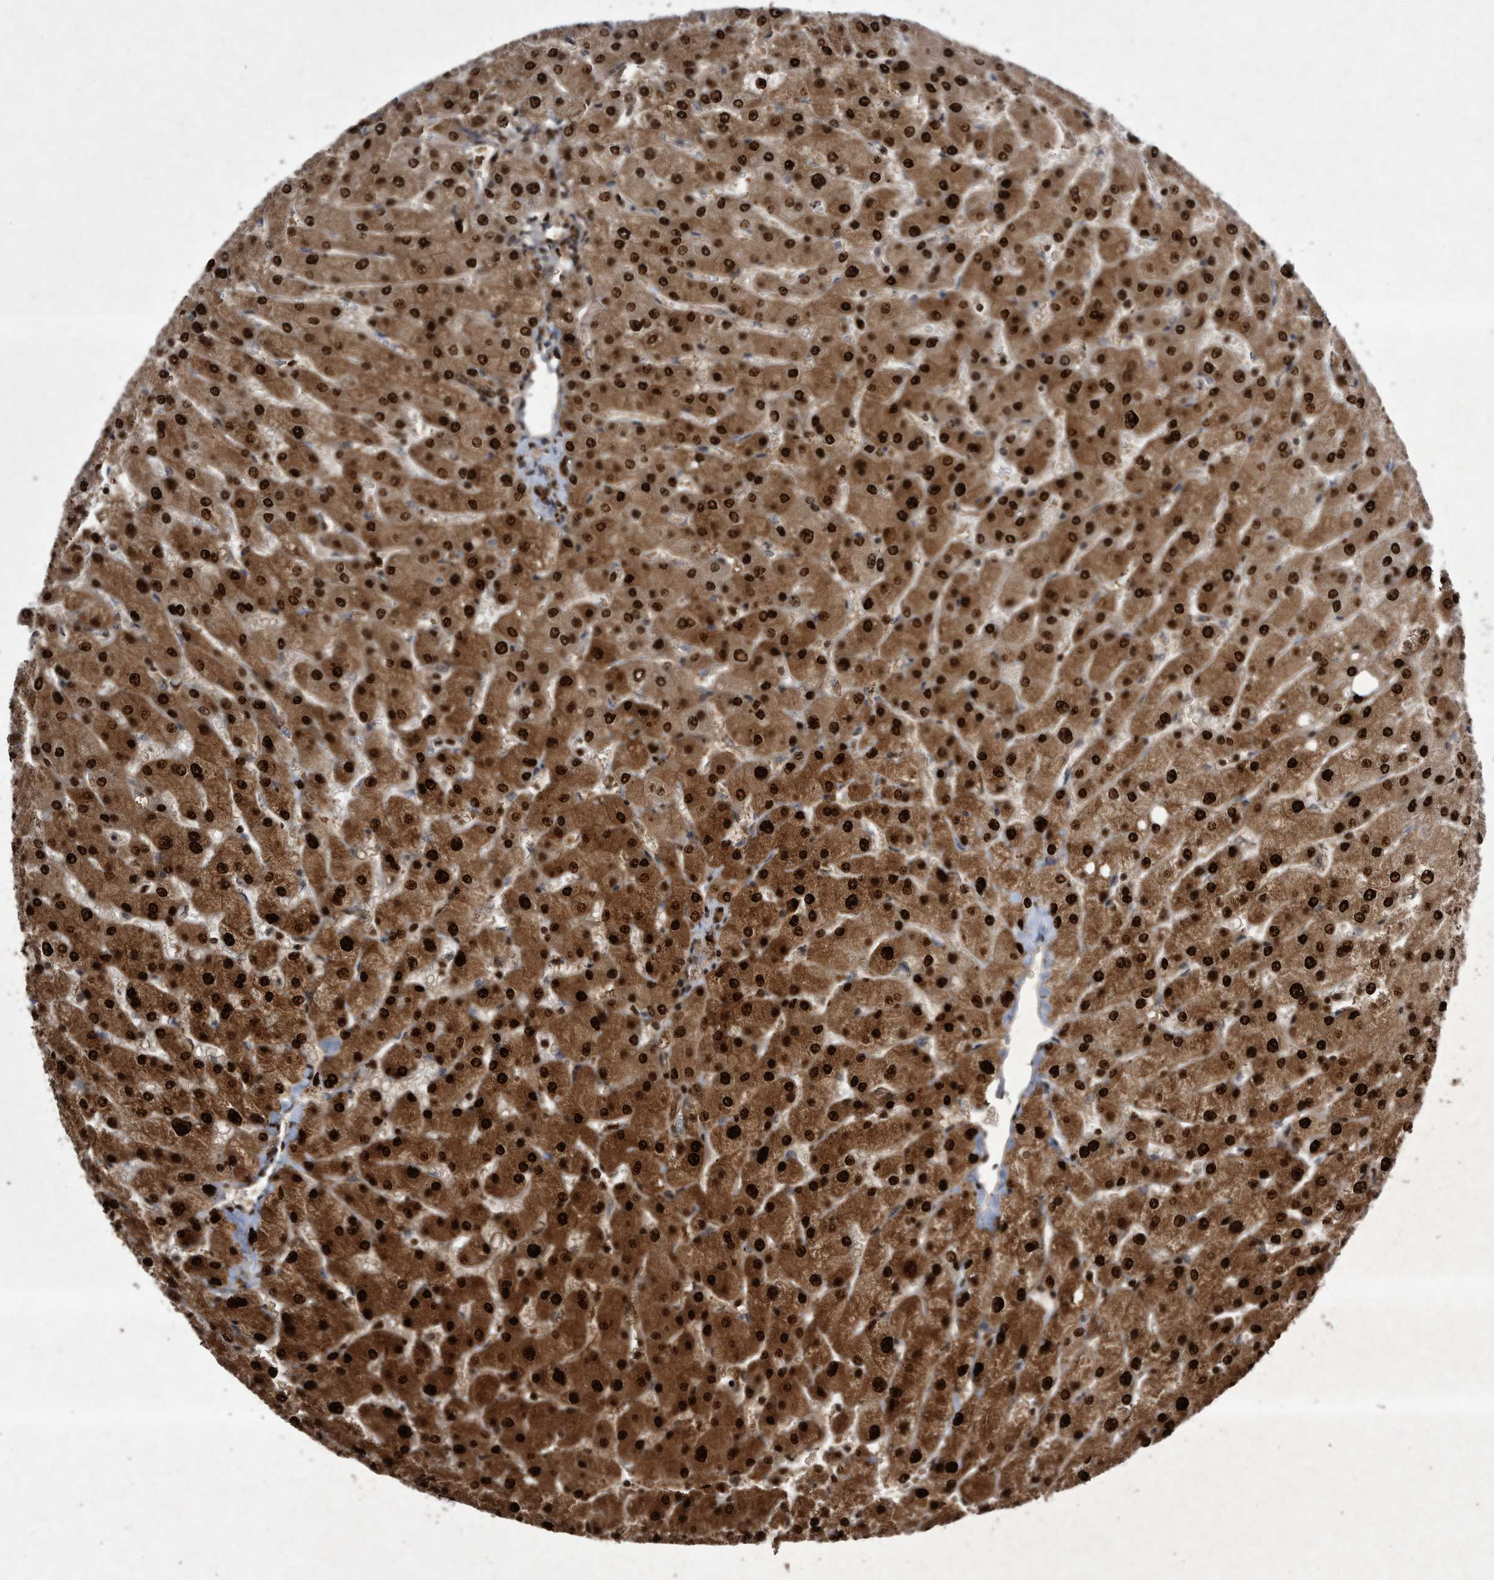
{"staining": {"intensity": "moderate", "quantity": ">75%", "location": "cytoplasmic/membranous,nuclear"}, "tissue": "liver", "cell_type": "Cholangiocytes", "image_type": "normal", "snomed": [{"axis": "morphology", "description": "Normal tissue, NOS"}, {"axis": "topography", "description": "Liver"}], "caption": "An image of human liver stained for a protein demonstrates moderate cytoplasmic/membranous,nuclear brown staining in cholangiocytes.", "gene": "RAD23B", "patient": {"sex": "male", "age": 55}}